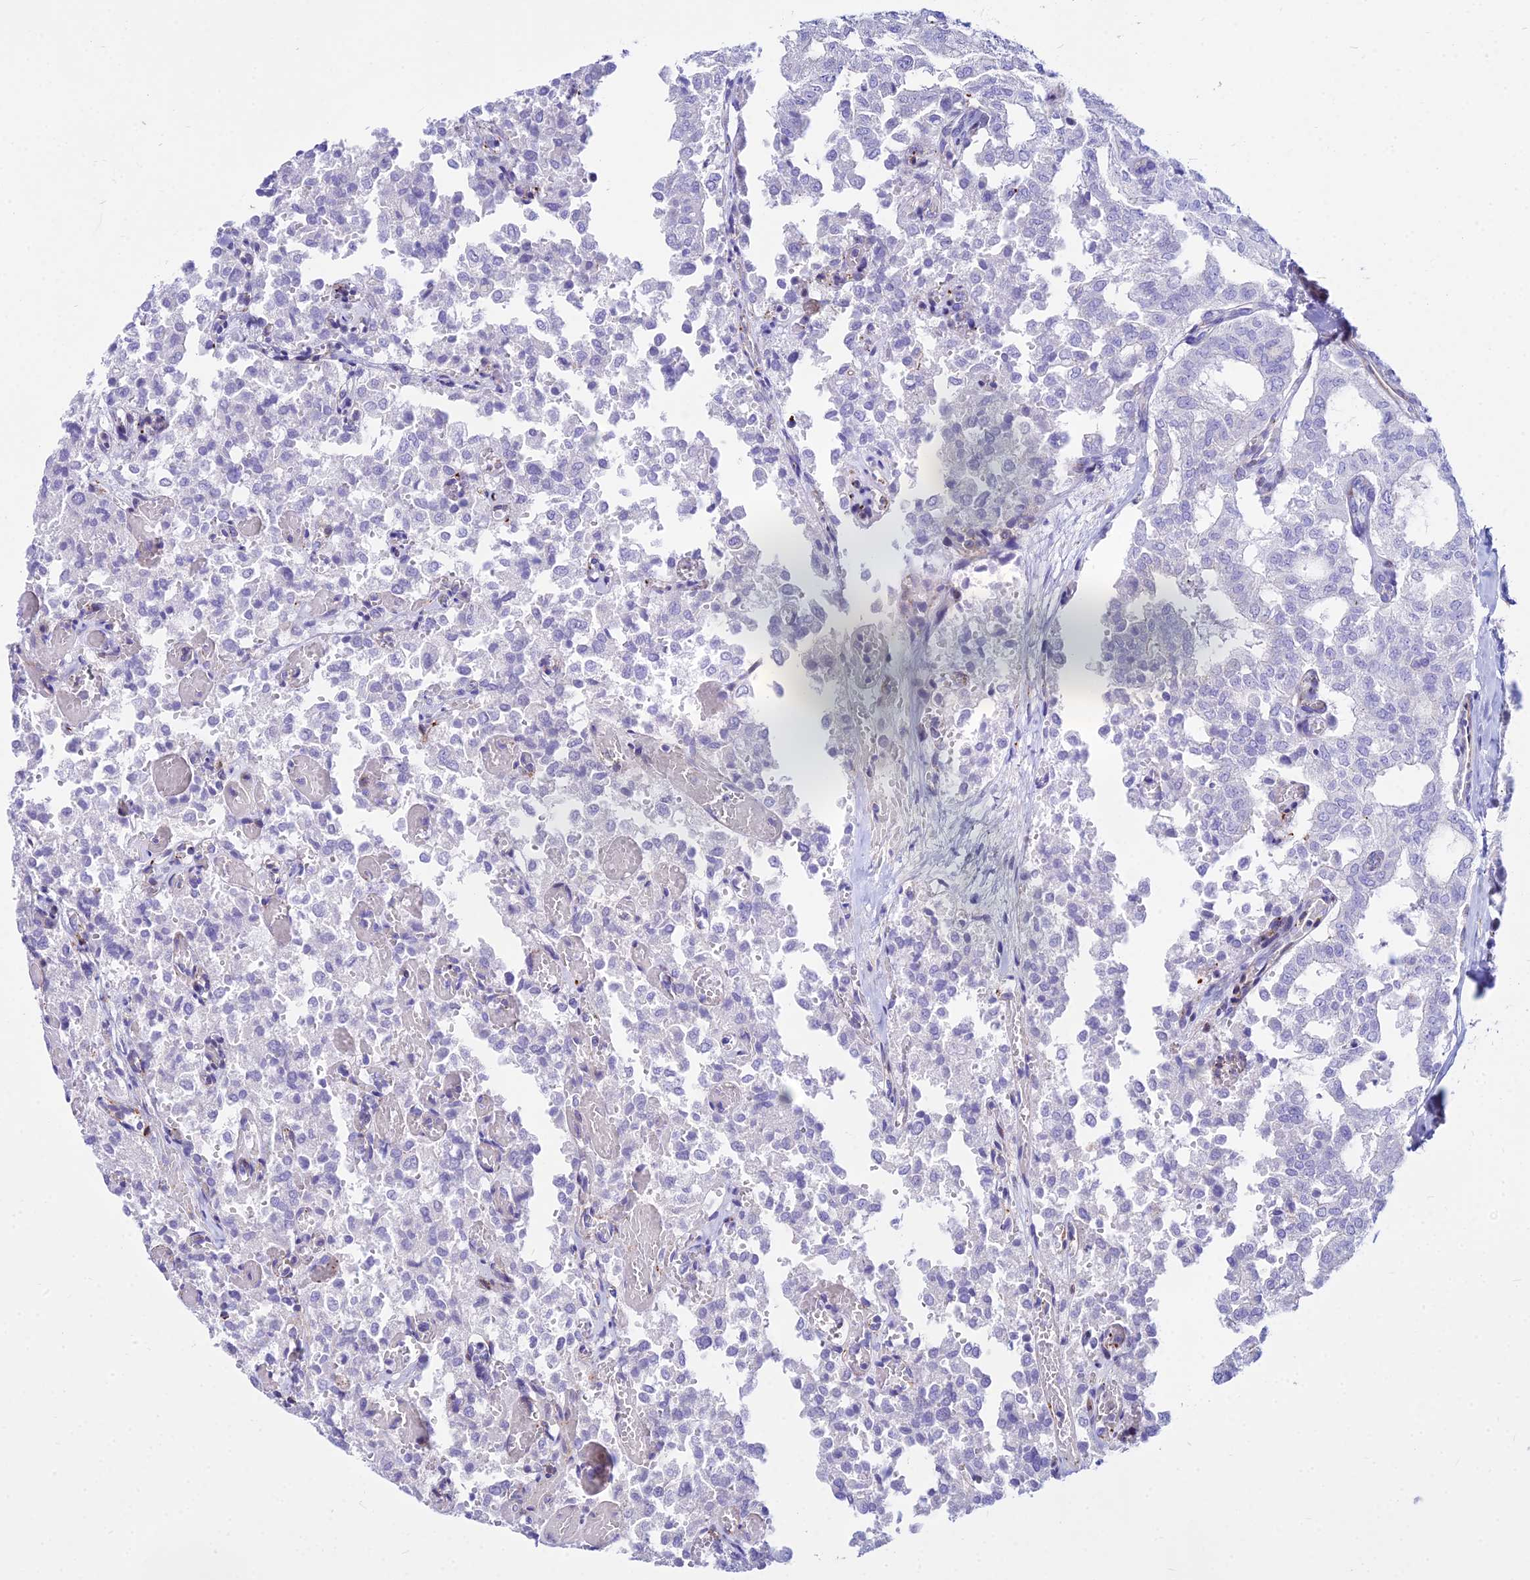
{"staining": {"intensity": "negative", "quantity": "none", "location": "none"}, "tissue": "thyroid cancer", "cell_type": "Tumor cells", "image_type": "cancer", "snomed": [{"axis": "morphology", "description": "Follicular adenoma carcinoma, NOS"}, {"axis": "topography", "description": "Thyroid gland"}], "caption": "Thyroid cancer (follicular adenoma carcinoma) was stained to show a protein in brown. There is no significant staining in tumor cells.", "gene": "DLX1", "patient": {"sex": "male", "age": 75}}